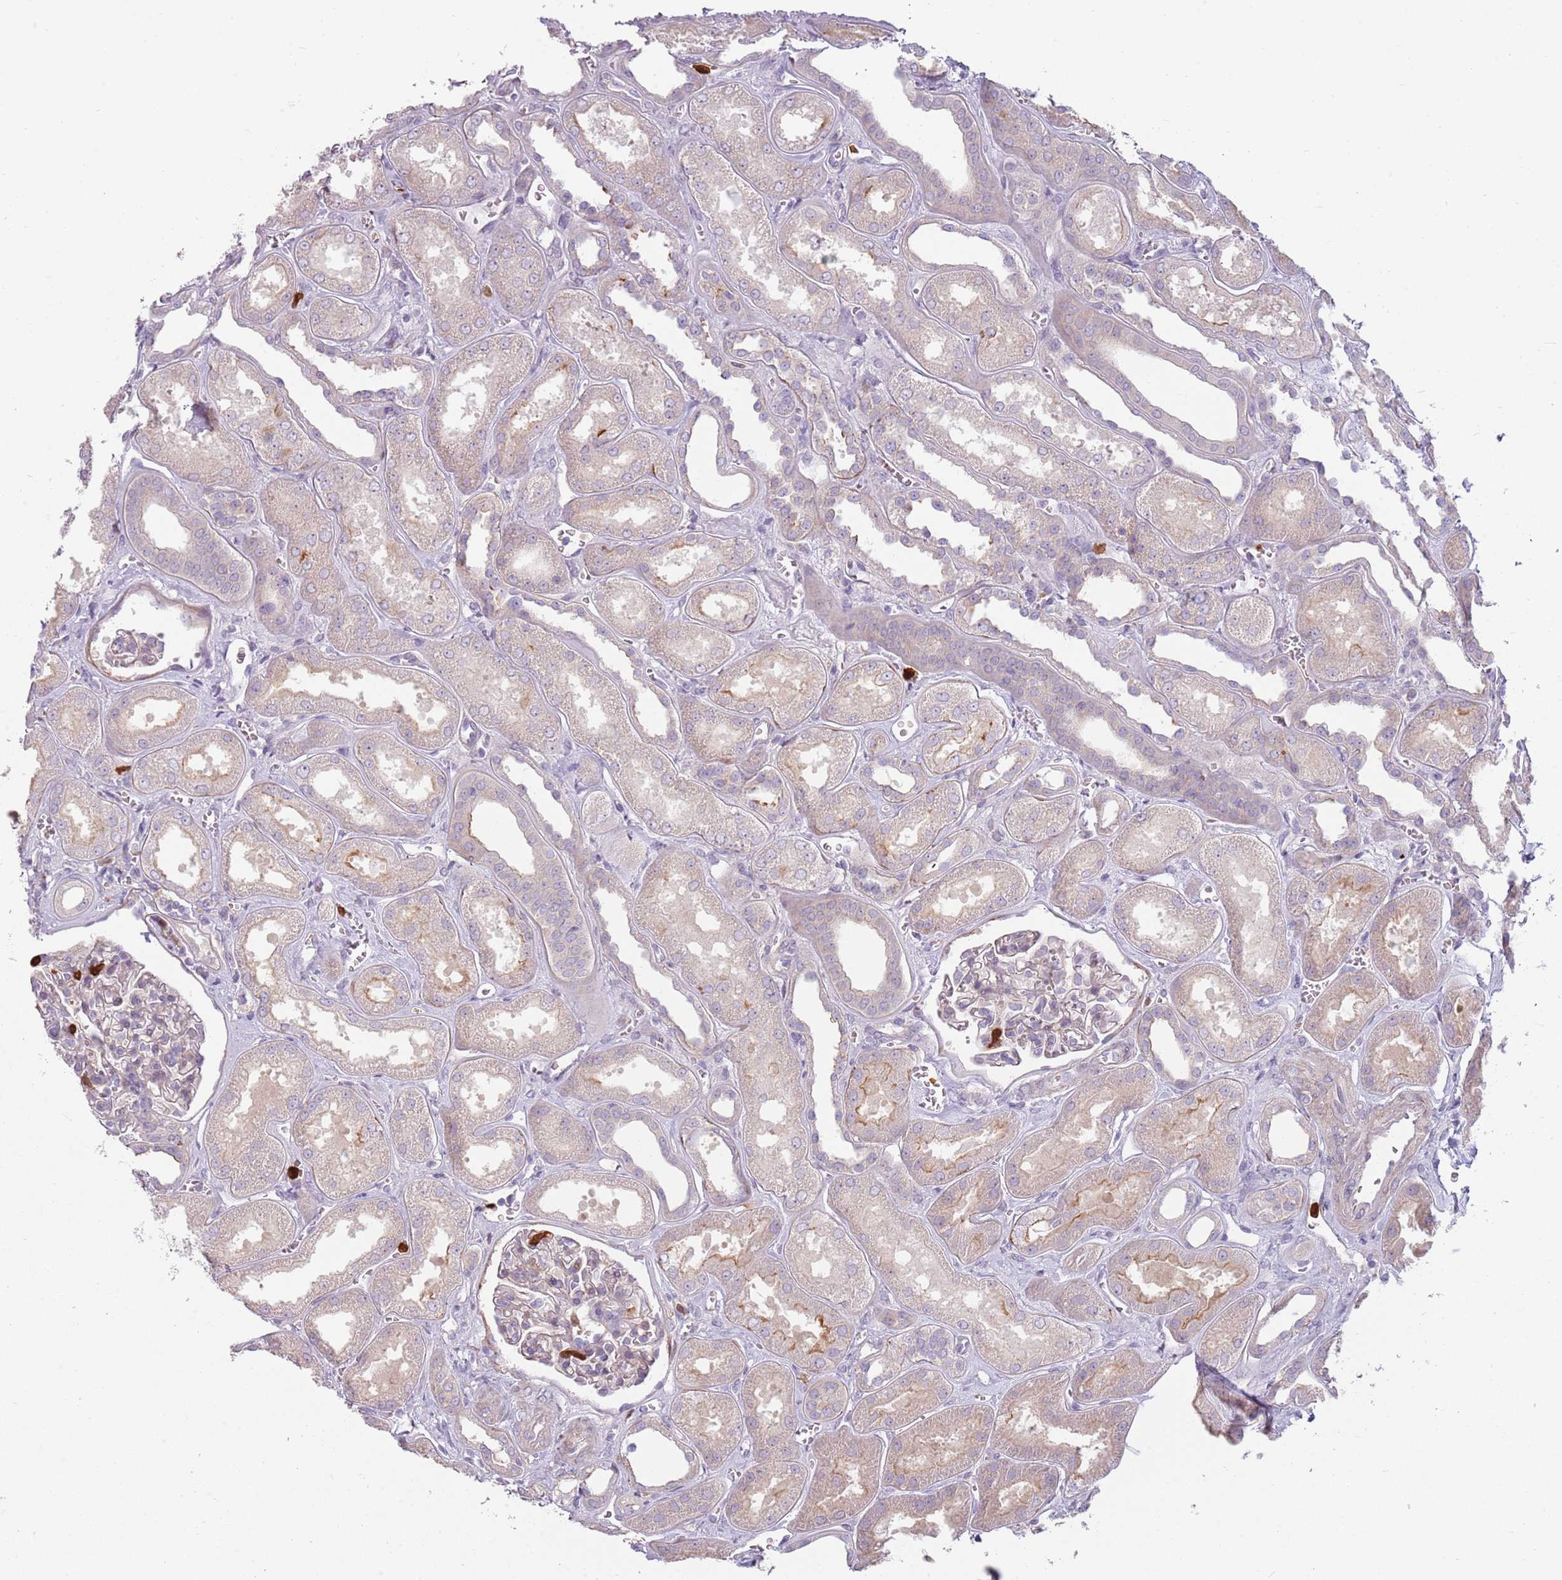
{"staining": {"intensity": "negative", "quantity": "none", "location": "none"}, "tissue": "kidney", "cell_type": "Cells in glomeruli", "image_type": "normal", "snomed": [{"axis": "morphology", "description": "Normal tissue, NOS"}, {"axis": "morphology", "description": "Adenocarcinoma, NOS"}, {"axis": "topography", "description": "Kidney"}], "caption": "Protein analysis of normal kidney displays no significant positivity in cells in glomeruli.", "gene": "SPAG4", "patient": {"sex": "female", "age": 68}}